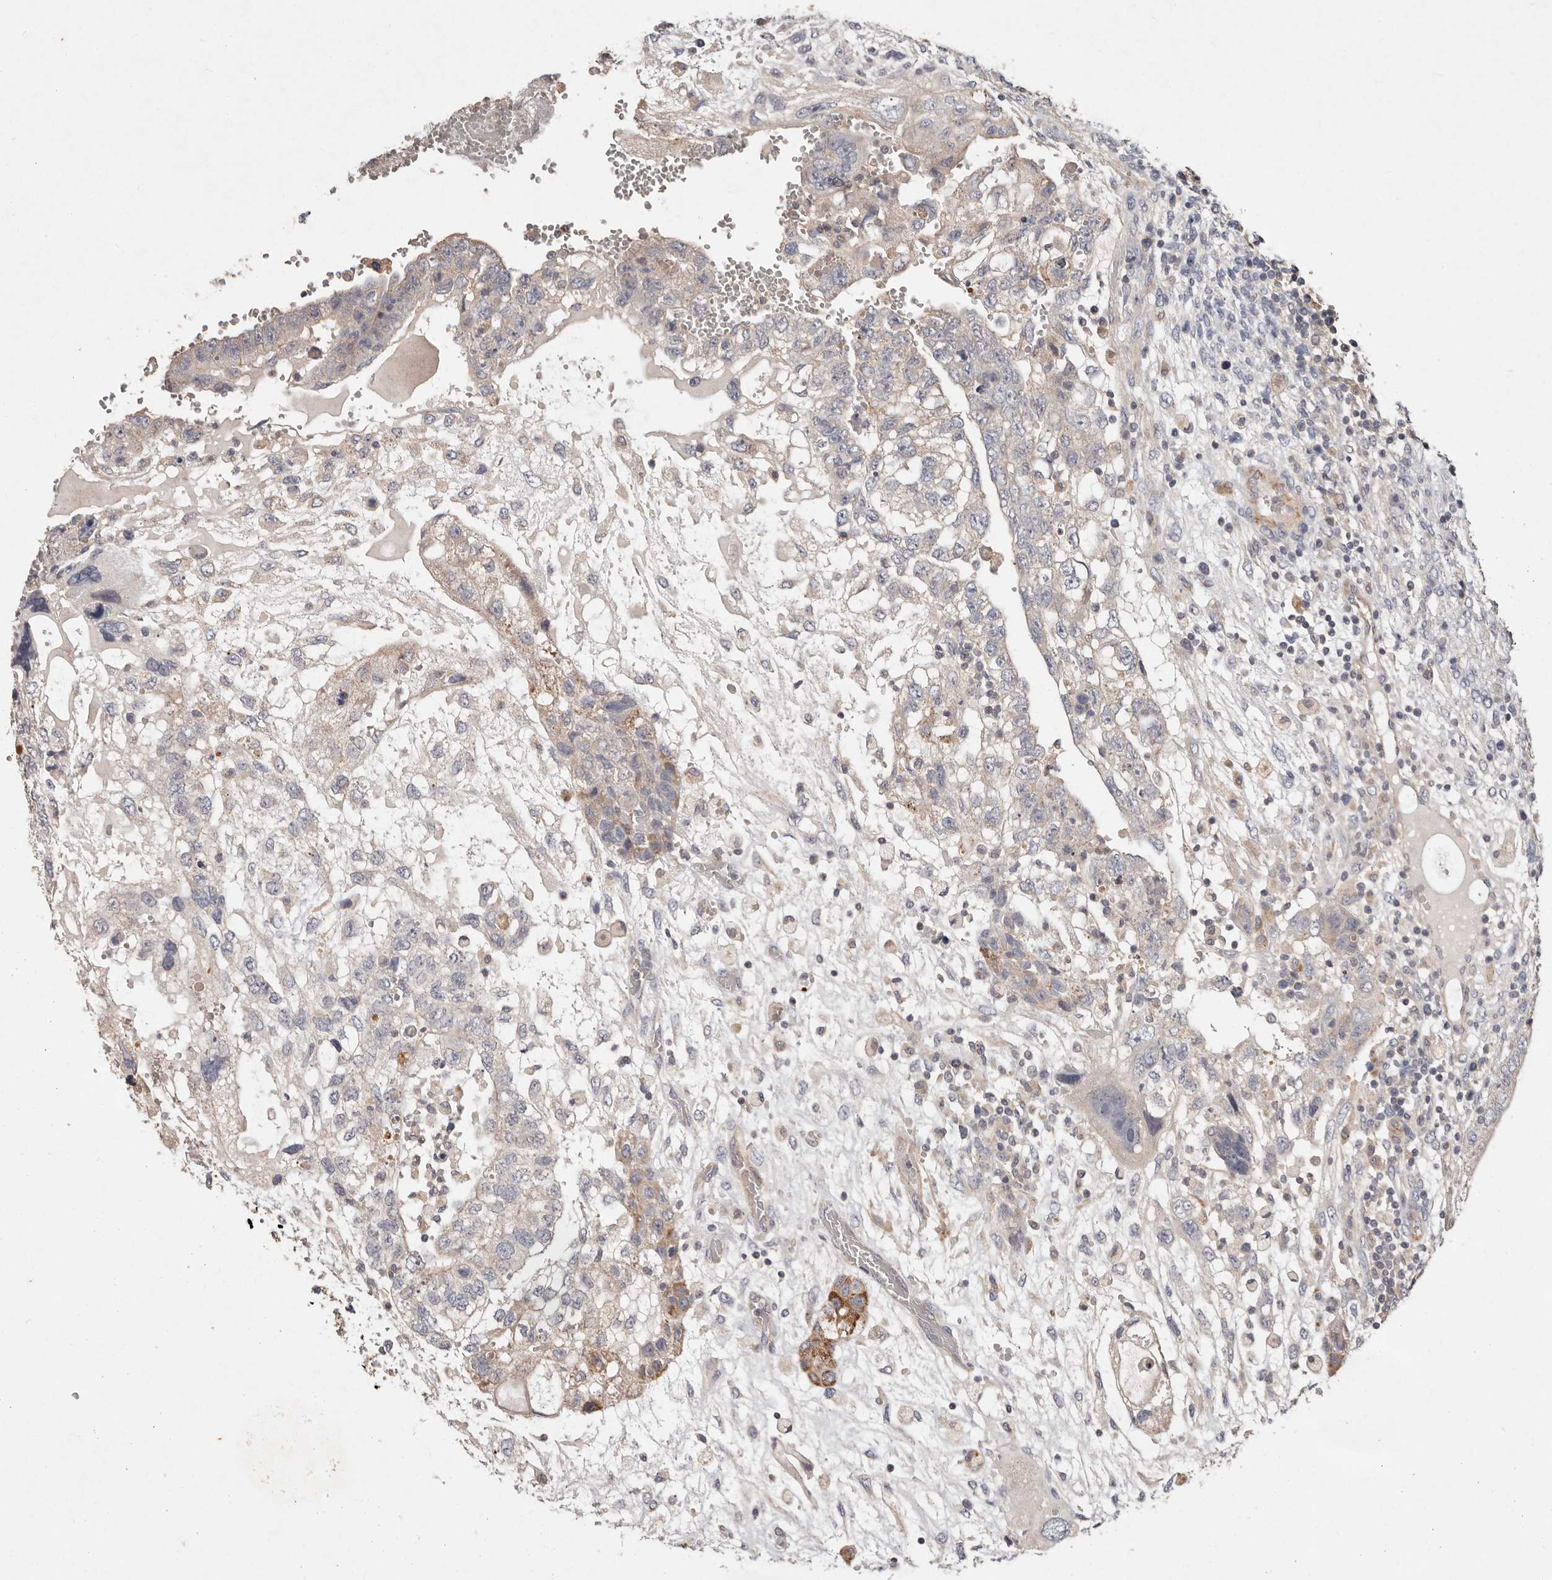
{"staining": {"intensity": "moderate", "quantity": "<25%", "location": "cytoplasmic/membranous"}, "tissue": "testis cancer", "cell_type": "Tumor cells", "image_type": "cancer", "snomed": [{"axis": "morphology", "description": "Carcinoma, Embryonal, NOS"}, {"axis": "topography", "description": "Testis"}], "caption": "There is low levels of moderate cytoplasmic/membranous expression in tumor cells of testis cancer, as demonstrated by immunohistochemical staining (brown color).", "gene": "THBS3", "patient": {"sex": "male", "age": 36}}